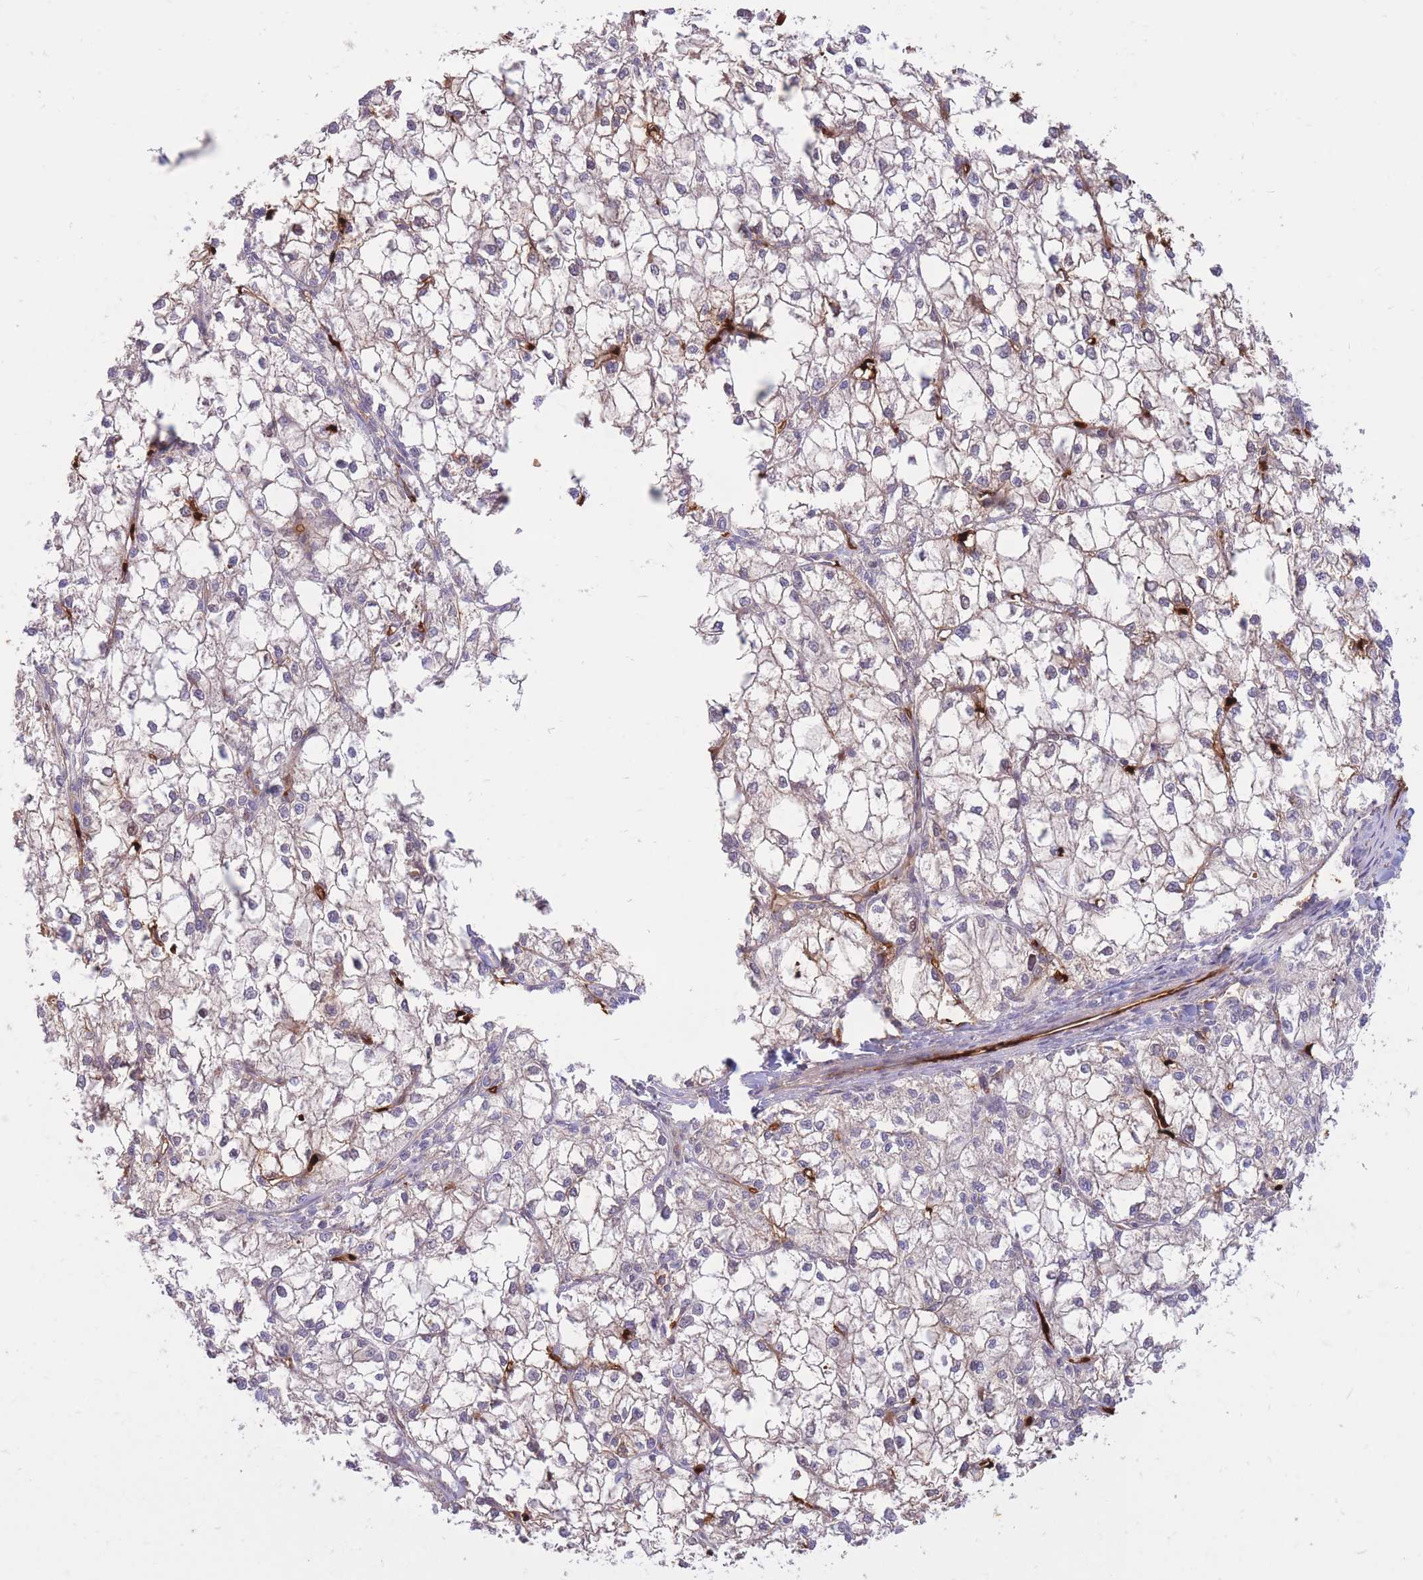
{"staining": {"intensity": "negative", "quantity": "none", "location": "none"}, "tissue": "liver cancer", "cell_type": "Tumor cells", "image_type": "cancer", "snomed": [{"axis": "morphology", "description": "Carcinoma, Hepatocellular, NOS"}, {"axis": "topography", "description": "Liver"}], "caption": "There is no significant positivity in tumor cells of liver hepatocellular carcinoma.", "gene": "ATP10D", "patient": {"sex": "female", "age": 43}}